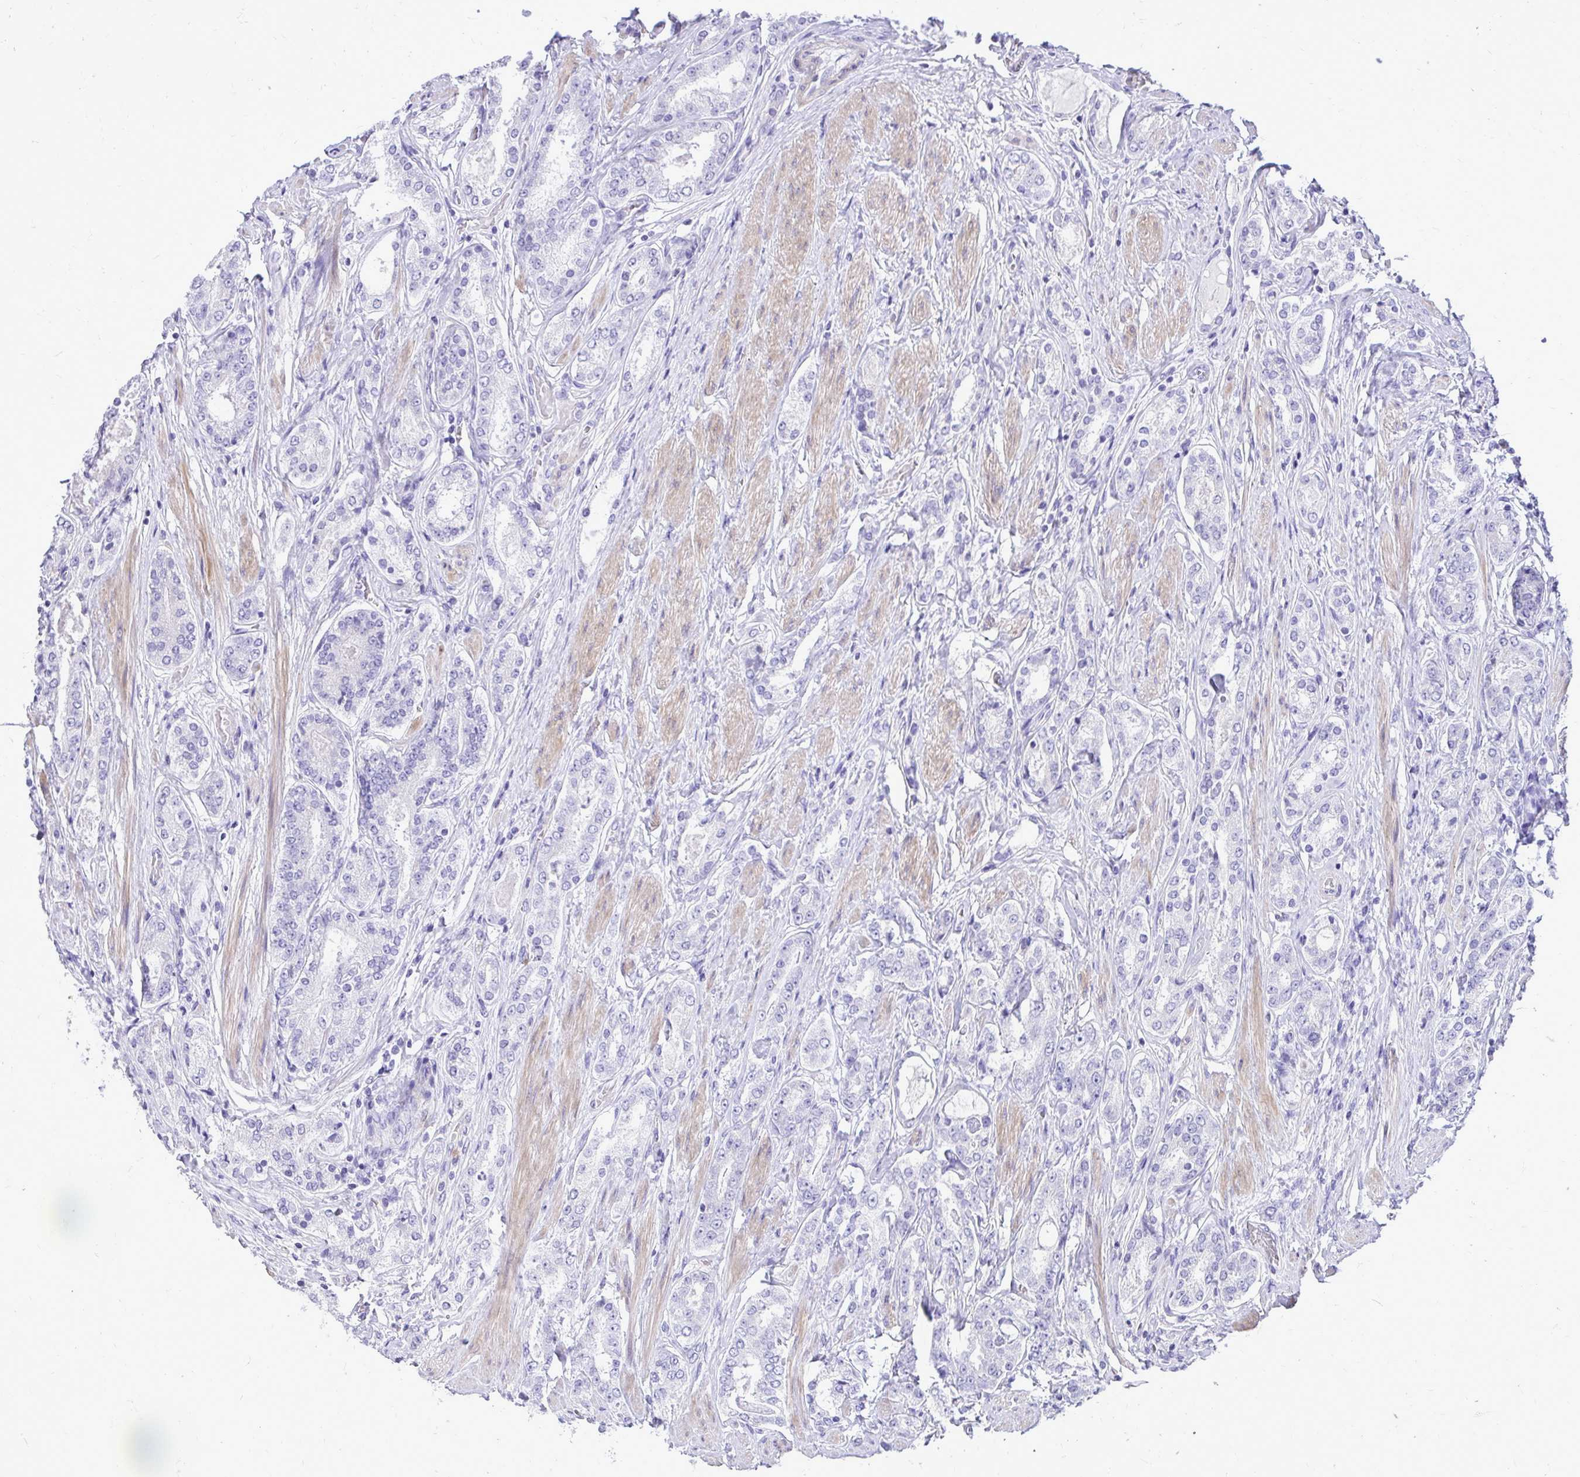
{"staining": {"intensity": "negative", "quantity": "none", "location": "none"}, "tissue": "prostate cancer", "cell_type": "Tumor cells", "image_type": "cancer", "snomed": [{"axis": "morphology", "description": "Adenocarcinoma, High grade"}, {"axis": "topography", "description": "Prostate"}], "caption": "This is an IHC micrograph of high-grade adenocarcinoma (prostate). There is no positivity in tumor cells.", "gene": "PELI3", "patient": {"sex": "male", "age": 63}}